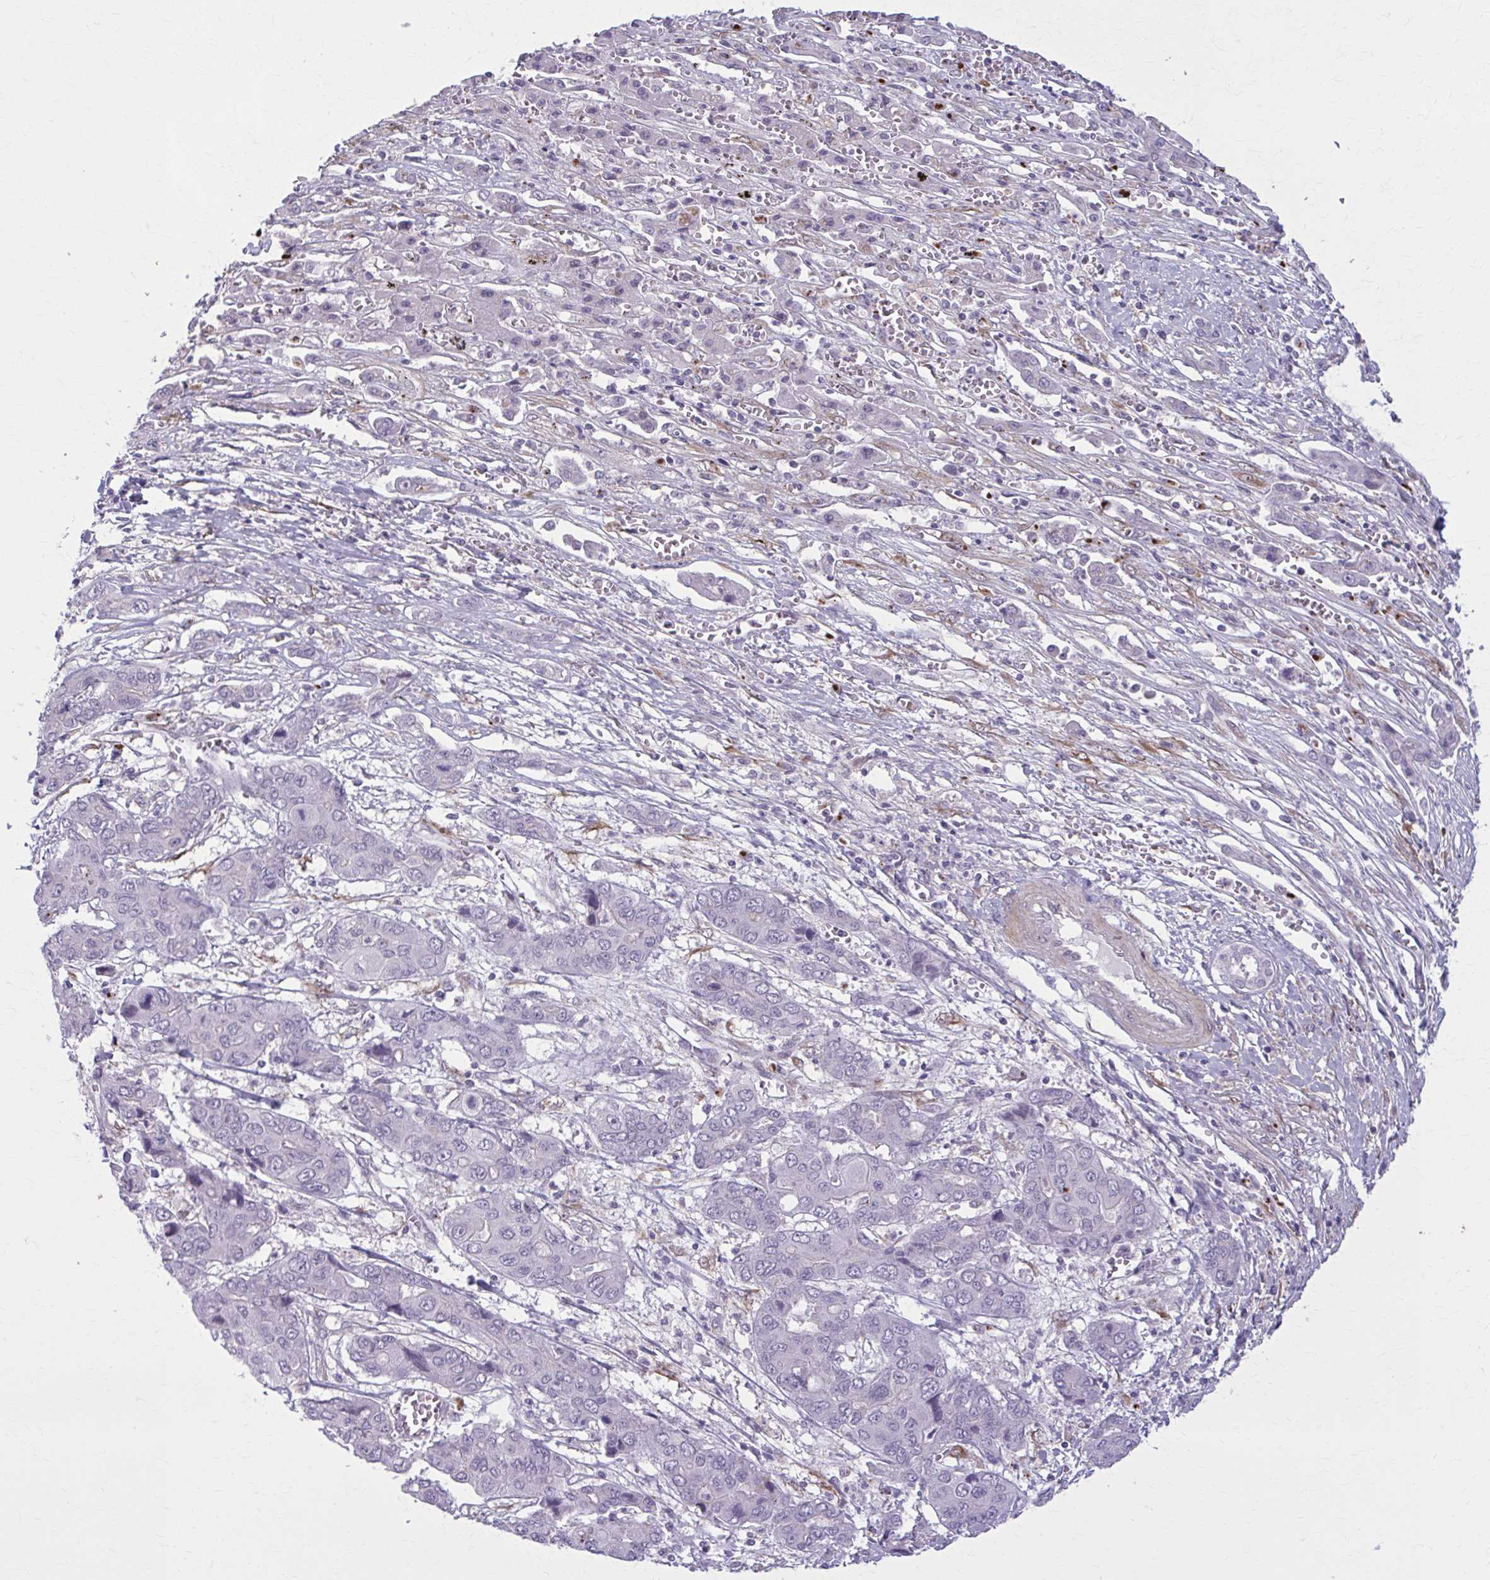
{"staining": {"intensity": "negative", "quantity": "none", "location": "none"}, "tissue": "liver cancer", "cell_type": "Tumor cells", "image_type": "cancer", "snomed": [{"axis": "morphology", "description": "Cholangiocarcinoma"}, {"axis": "topography", "description": "Liver"}], "caption": "This is an immunohistochemistry image of cholangiocarcinoma (liver). There is no staining in tumor cells.", "gene": "NUMBL", "patient": {"sex": "male", "age": 67}}